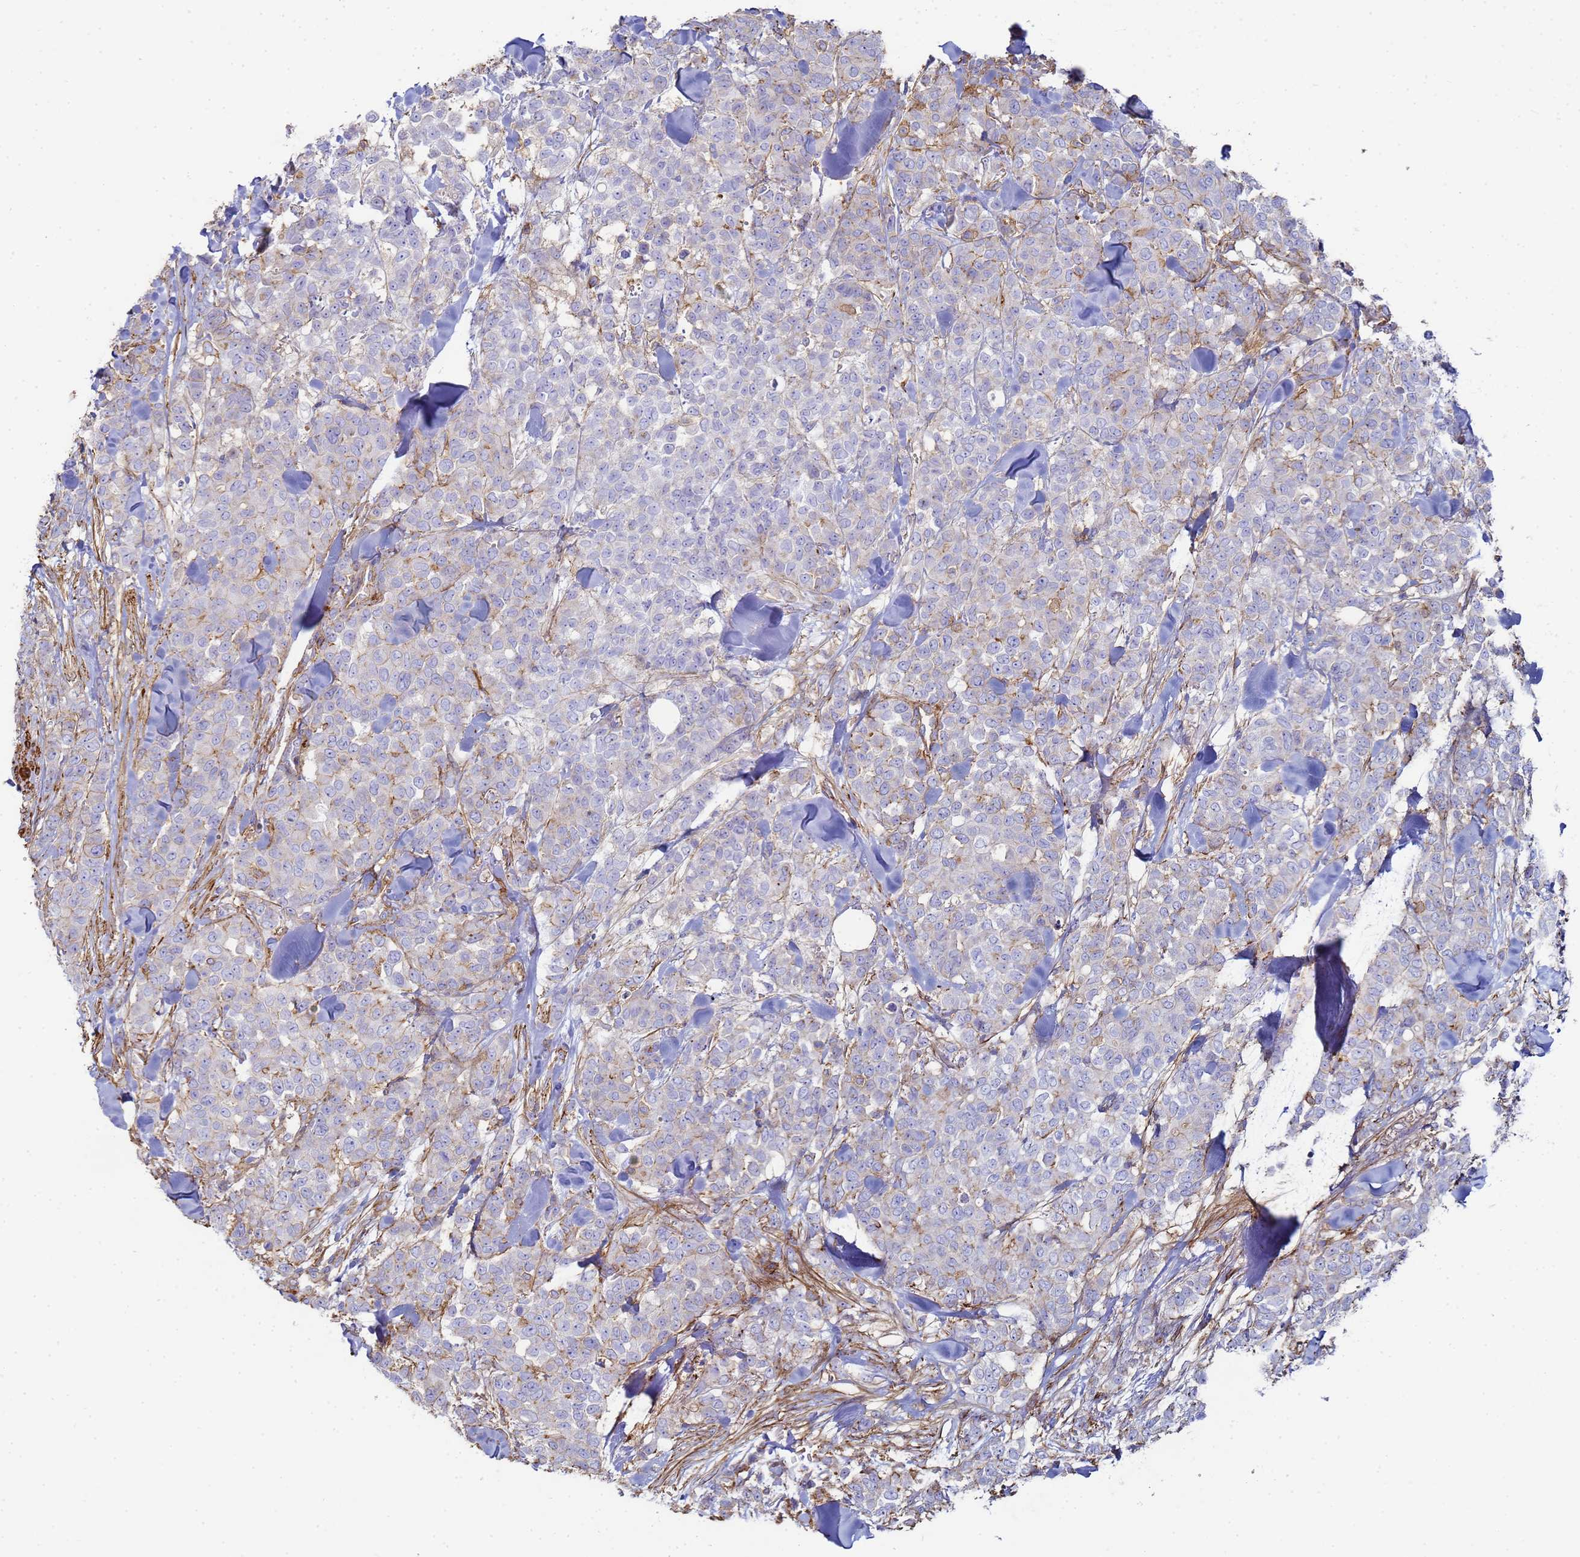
{"staining": {"intensity": "weak", "quantity": "<25%", "location": "cytoplasmic/membranous"}, "tissue": "breast cancer", "cell_type": "Tumor cells", "image_type": "cancer", "snomed": [{"axis": "morphology", "description": "Lobular carcinoma"}, {"axis": "topography", "description": "Breast"}], "caption": "This is an immunohistochemistry micrograph of breast lobular carcinoma. There is no staining in tumor cells.", "gene": "ACTB", "patient": {"sex": "female", "age": 91}}